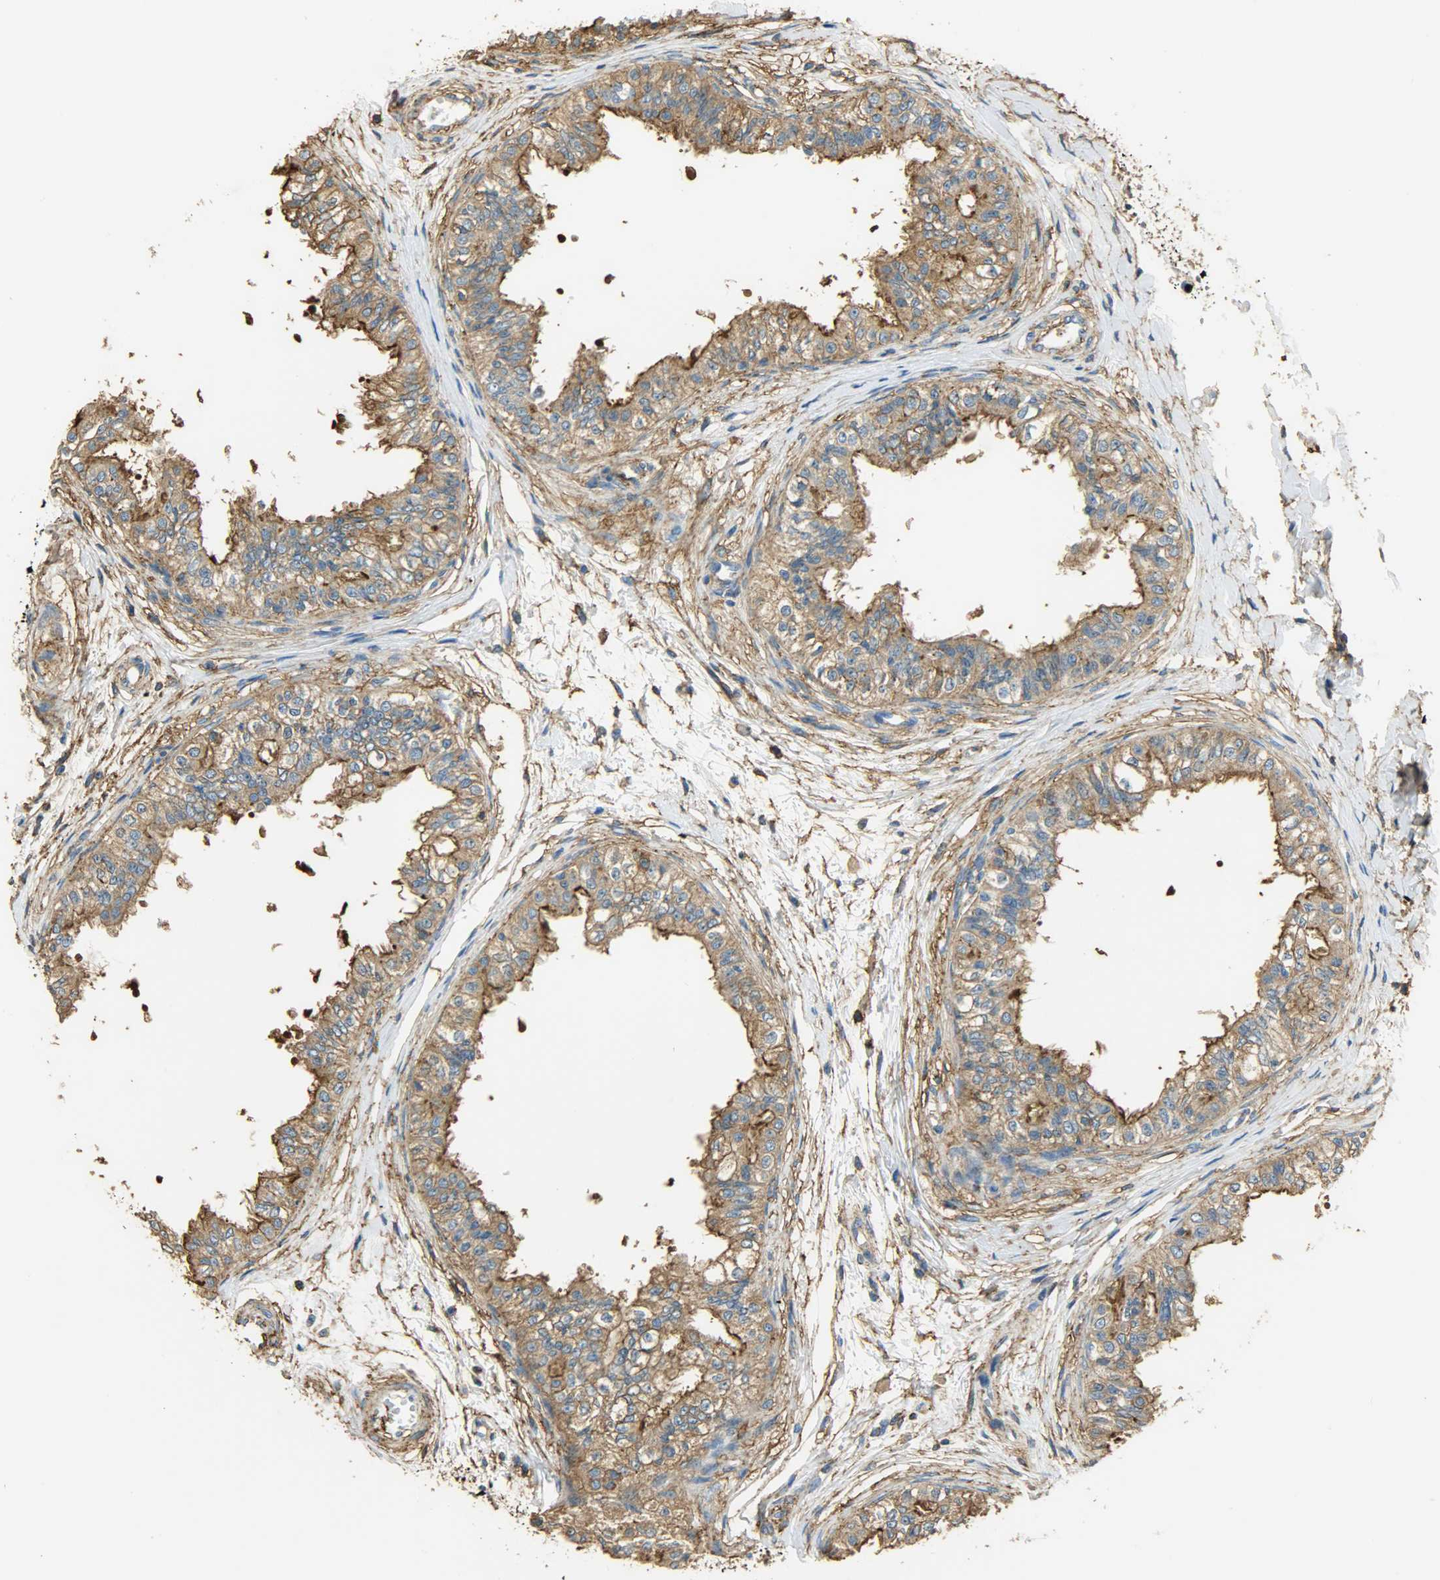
{"staining": {"intensity": "moderate", "quantity": ">75%", "location": "cytoplasmic/membranous"}, "tissue": "epididymis", "cell_type": "Glandular cells", "image_type": "normal", "snomed": [{"axis": "morphology", "description": "Normal tissue, NOS"}, {"axis": "morphology", "description": "Adenocarcinoma, metastatic, NOS"}, {"axis": "topography", "description": "Testis"}, {"axis": "topography", "description": "Epididymis"}], "caption": "Protein staining of unremarkable epididymis exhibits moderate cytoplasmic/membranous expression in about >75% of glandular cells.", "gene": "ANXA6", "patient": {"sex": "male", "age": 26}}